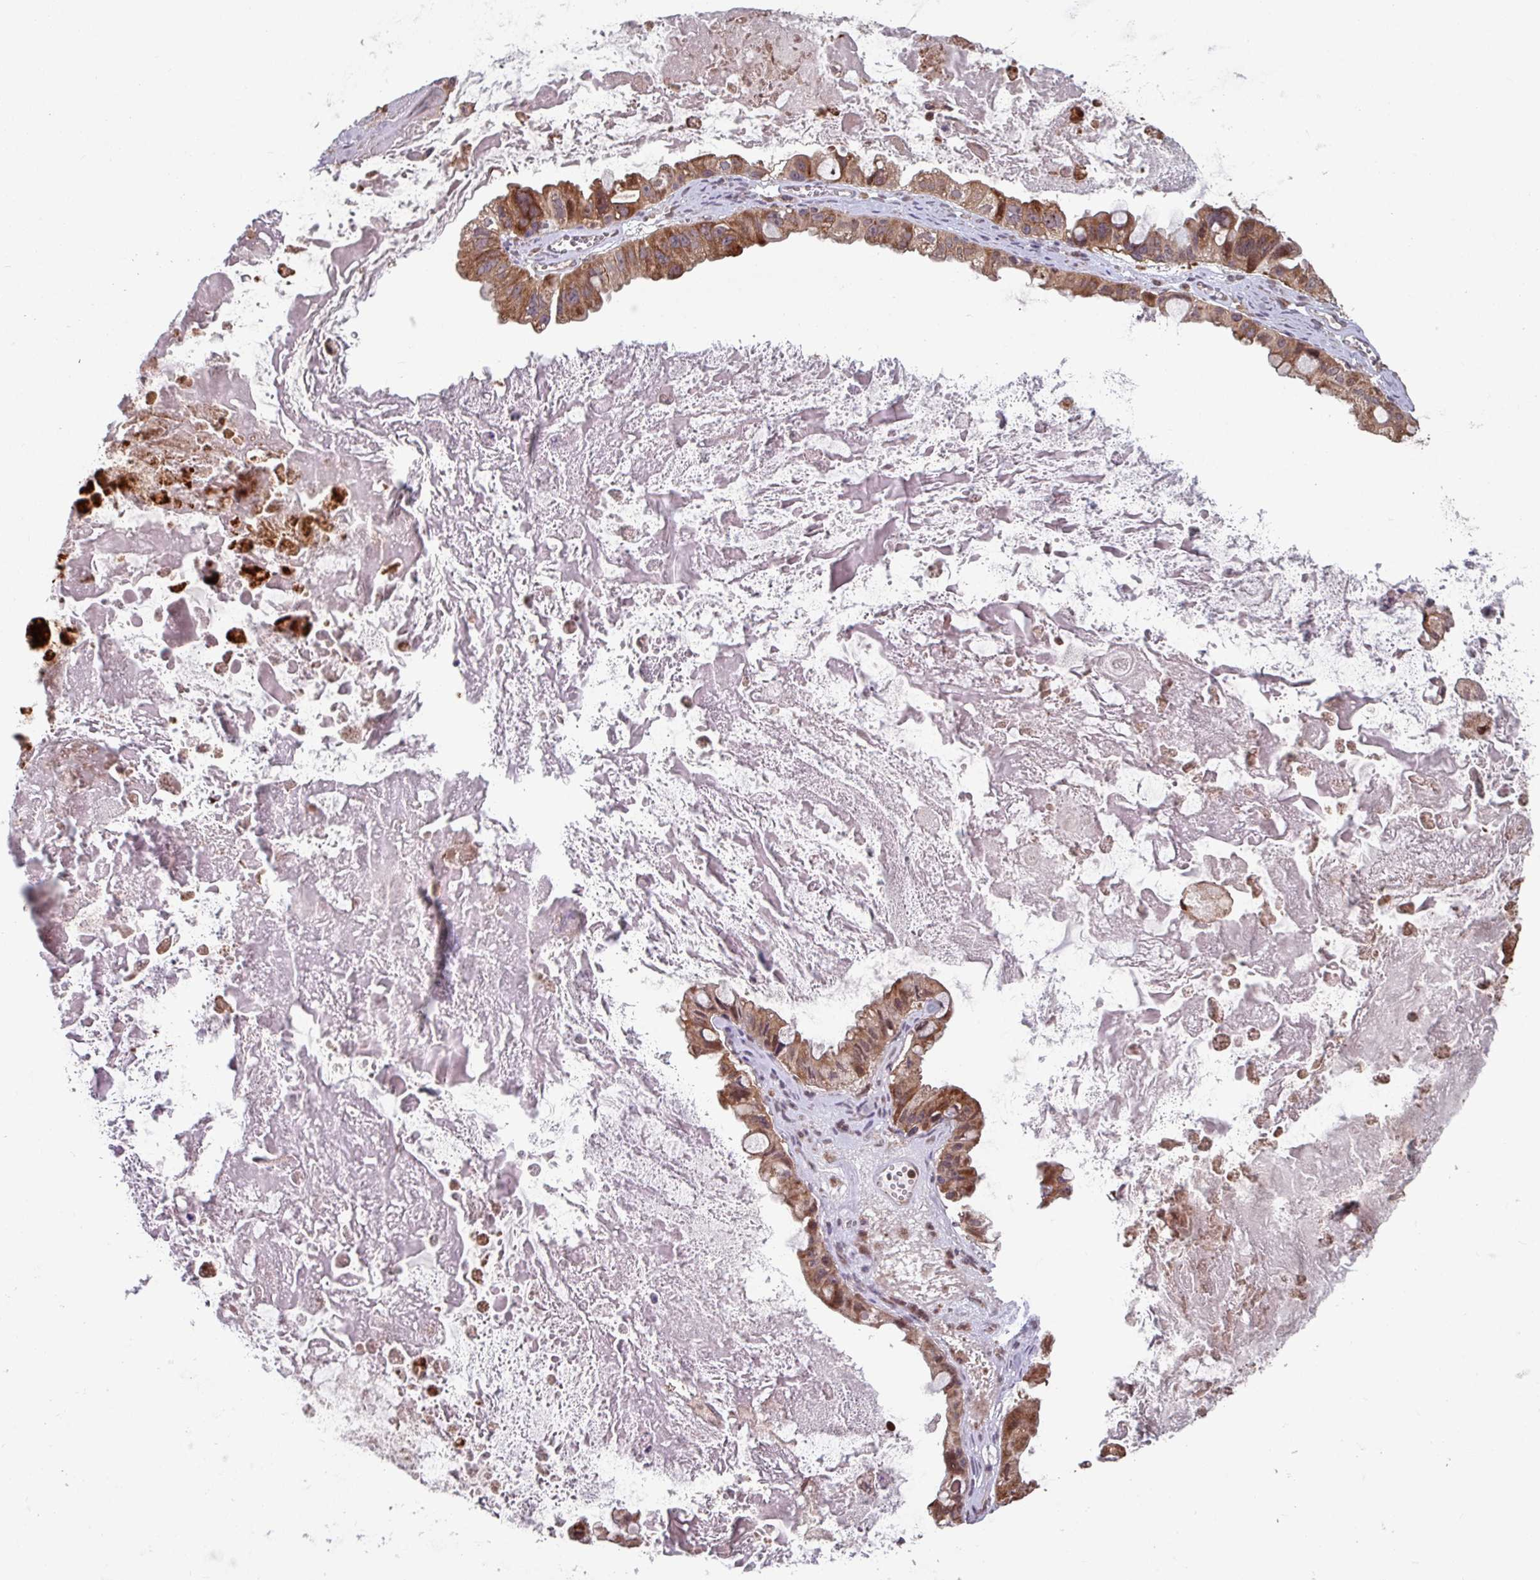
{"staining": {"intensity": "moderate", "quantity": ">75%", "location": "cytoplasmic/membranous"}, "tissue": "ovarian cancer", "cell_type": "Tumor cells", "image_type": "cancer", "snomed": [{"axis": "morphology", "description": "Cystadenocarcinoma, mucinous, NOS"}, {"axis": "topography", "description": "Ovary"}], "caption": "An immunohistochemistry (IHC) photomicrograph of neoplastic tissue is shown. Protein staining in brown highlights moderate cytoplasmic/membranous positivity in ovarian mucinous cystadenocarcinoma within tumor cells.", "gene": "COX7C", "patient": {"sex": "female", "age": 61}}